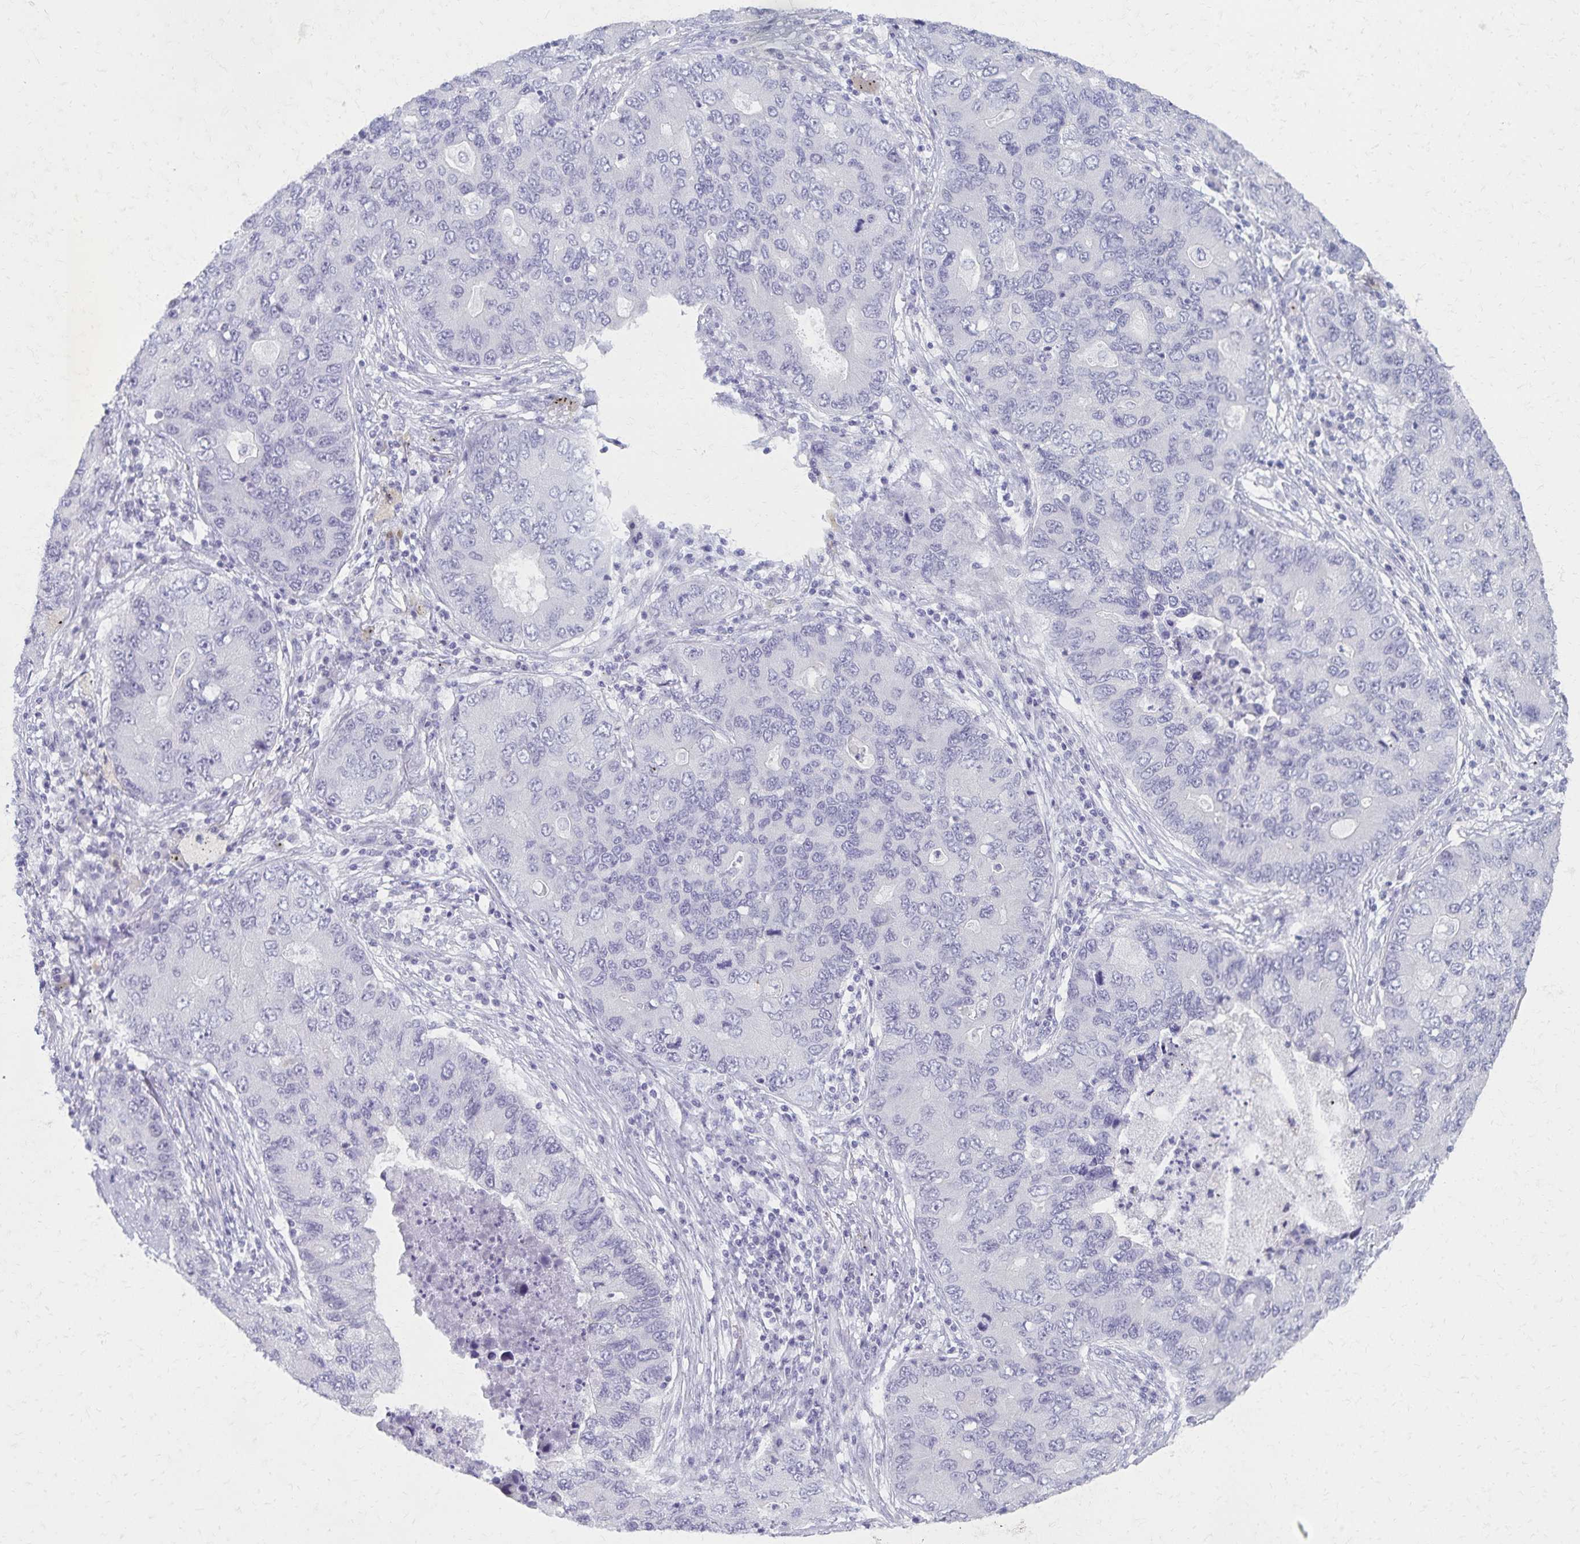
{"staining": {"intensity": "negative", "quantity": "none", "location": "none"}, "tissue": "lung cancer", "cell_type": "Tumor cells", "image_type": "cancer", "snomed": [{"axis": "morphology", "description": "Adenocarcinoma, NOS"}, {"axis": "morphology", "description": "Adenocarcinoma, metastatic, NOS"}, {"axis": "topography", "description": "Lymph node"}, {"axis": "topography", "description": "Lung"}], "caption": "Lung adenocarcinoma was stained to show a protein in brown. There is no significant staining in tumor cells.", "gene": "MORC4", "patient": {"sex": "female", "age": 54}}